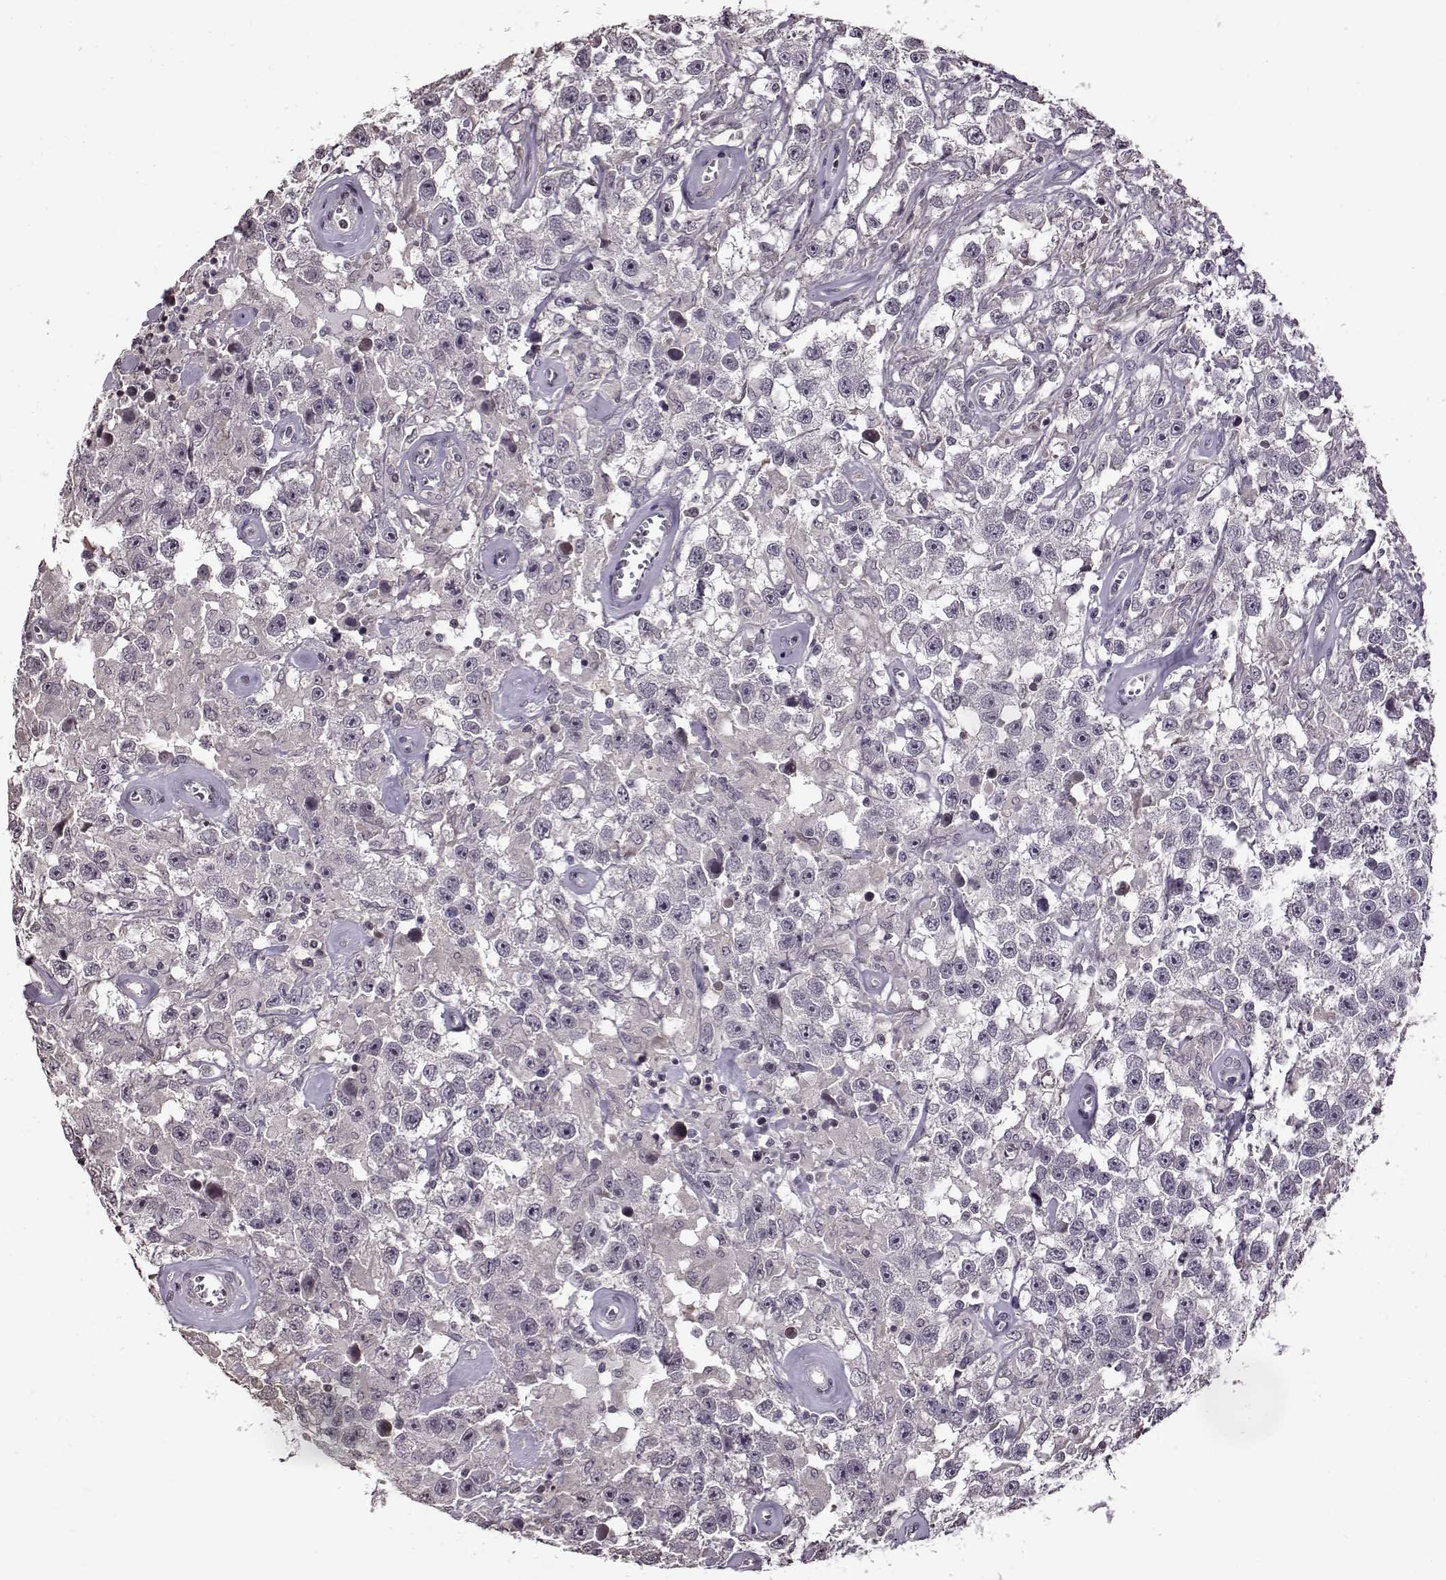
{"staining": {"intensity": "negative", "quantity": "none", "location": "none"}, "tissue": "testis cancer", "cell_type": "Tumor cells", "image_type": "cancer", "snomed": [{"axis": "morphology", "description": "Seminoma, NOS"}, {"axis": "topography", "description": "Testis"}], "caption": "Tumor cells are negative for protein expression in human seminoma (testis). The staining is performed using DAB (3,3'-diaminobenzidine) brown chromogen with nuclei counter-stained in using hematoxylin.", "gene": "FSHB", "patient": {"sex": "male", "age": 43}}